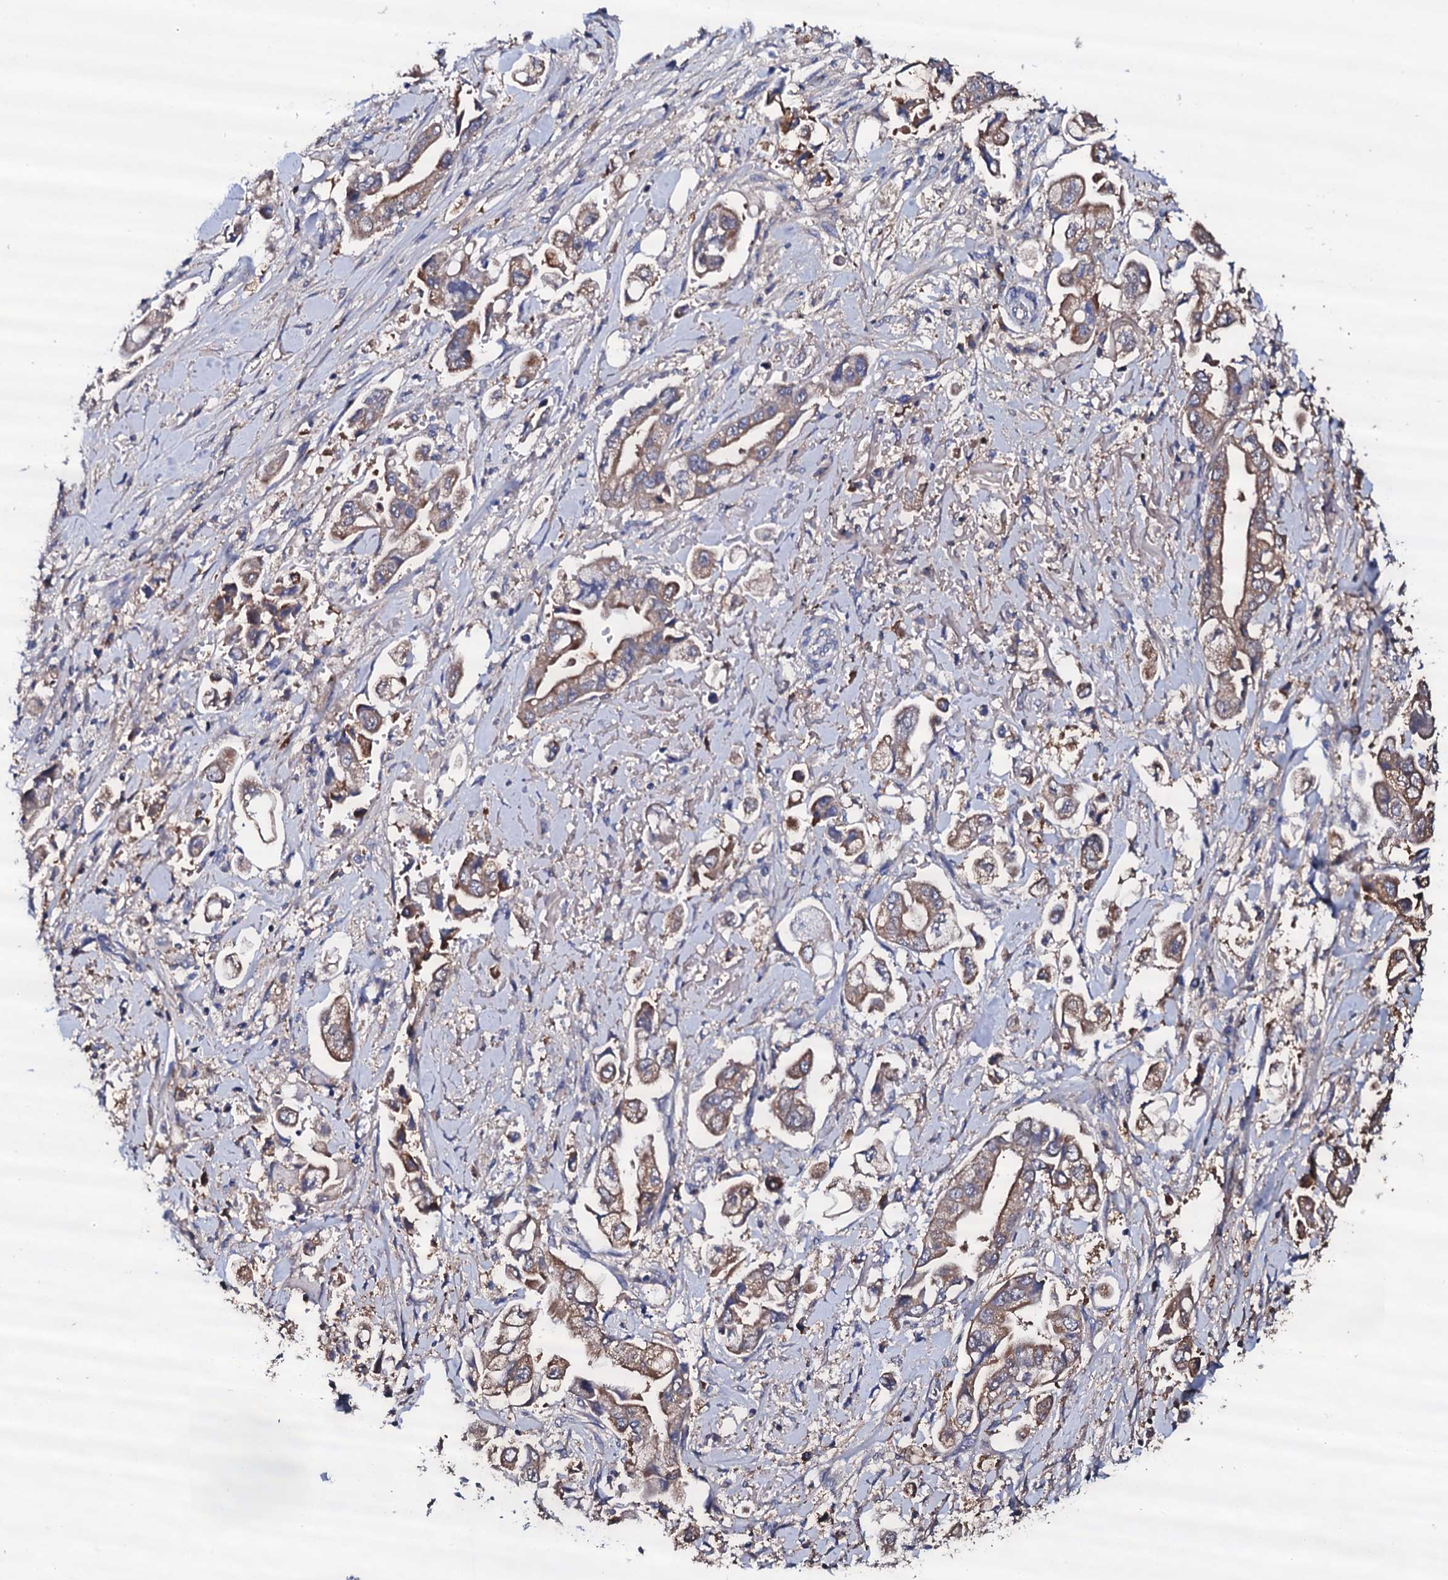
{"staining": {"intensity": "weak", "quantity": ">75%", "location": "cytoplasmic/membranous"}, "tissue": "stomach cancer", "cell_type": "Tumor cells", "image_type": "cancer", "snomed": [{"axis": "morphology", "description": "Adenocarcinoma, NOS"}, {"axis": "topography", "description": "Stomach"}], "caption": "IHC micrograph of human stomach adenocarcinoma stained for a protein (brown), which demonstrates low levels of weak cytoplasmic/membranous staining in about >75% of tumor cells.", "gene": "TCAF2", "patient": {"sex": "male", "age": 62}}